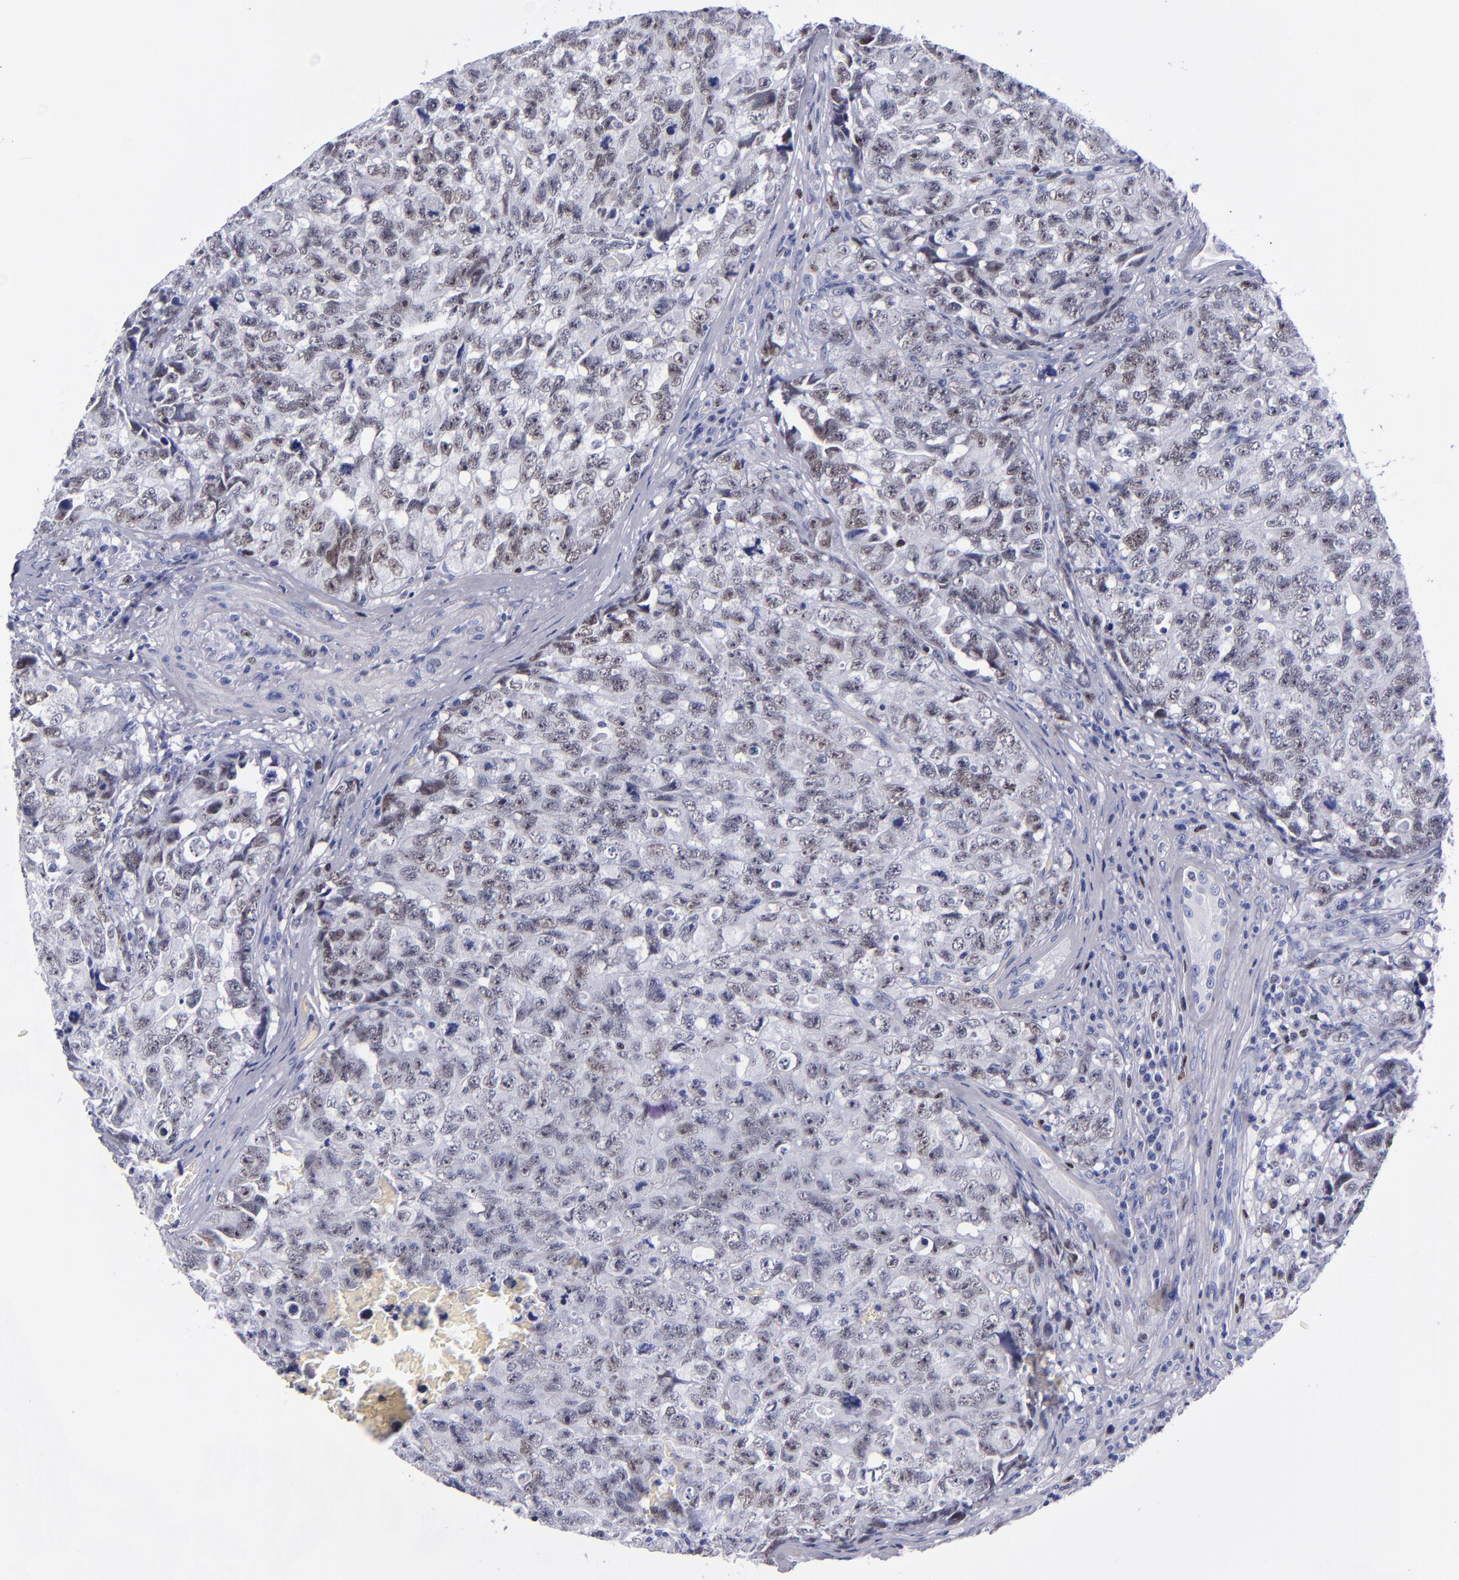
{"staining": {"intensity": "moderate", "quantity": "25%-75%", "location": "nuclear"}, "tissue": "testis cancer", "cell_type": "Tumor cells", "image_type": "cancer", "snomed": [{"axis": "morphology", "description": "Carcinoma, Embryonal, NOS"}, {"axis": "topography", "description": "Testis"}], "caption": "Embryonal carcinoma (testis) tissue shows moderate nuclear expression in about 25%-75% of tumor cells", "gene": "MCM7", "patient": {"sex": "male", "age": 31}}